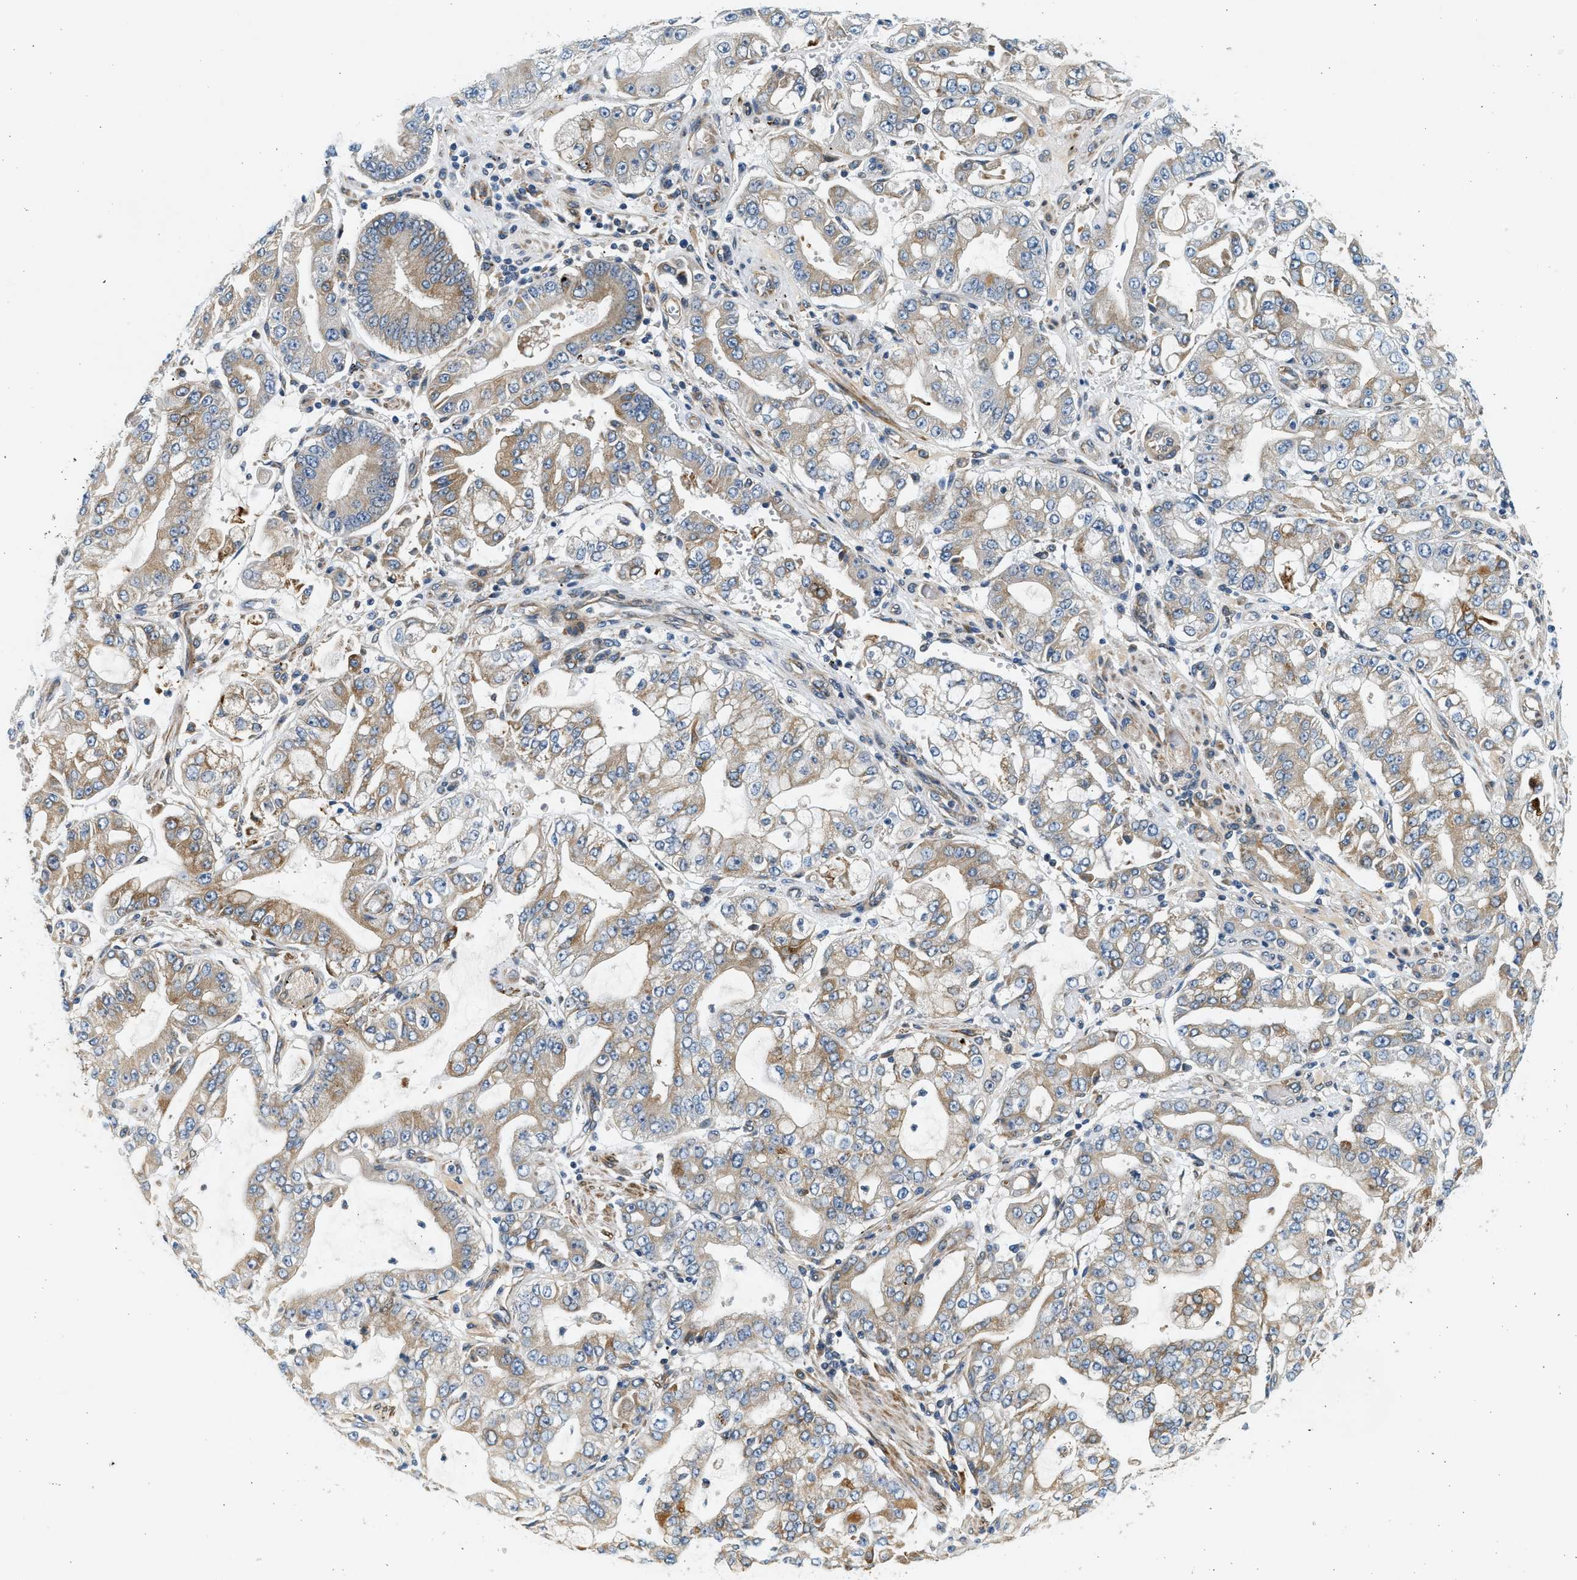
{"staining": {"intensity": "moderate", "quantity": "25%-75%", "location": "cytoplasmic/membranous"}, "tissue": "stomach cancer", "cell_type": "Tumor cells", "image_type": "cancer", "snomed": [{"axis": "morphology", "description": "Adenocarcinoma, NOS"}, {"axis": "topography", "description": "Stomach"}], "caption": "DAB immunohistochemical staining of human adenocarcinoma (stomach) exhibits moderate cytoplasmic/membranous protein staining in approximately 25%-75% of tumor cells.", "gene": "KDELR2", "patient": {"sex": "male", "age": 76}}